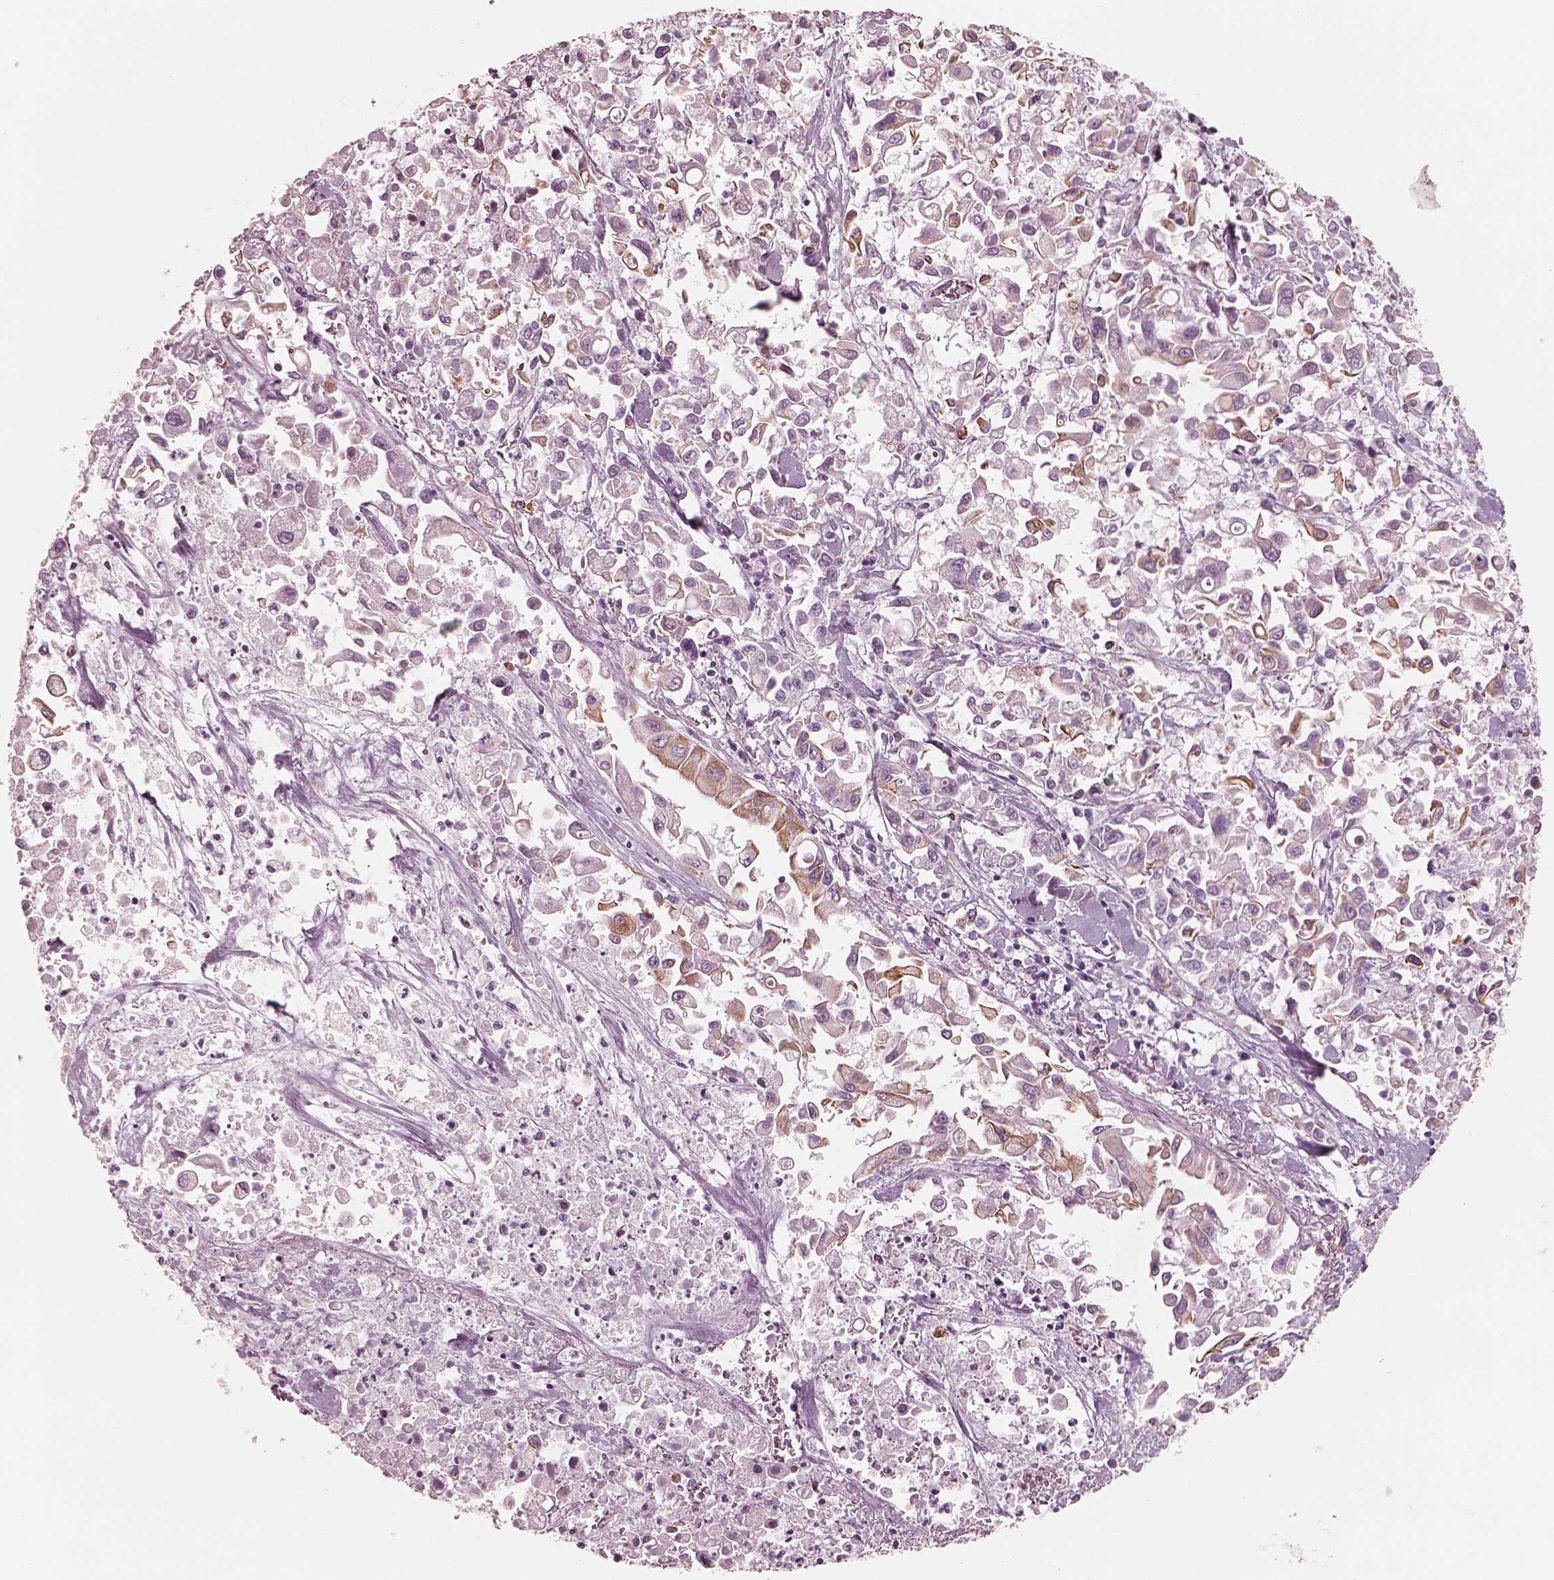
{"staining": {"intensity": "moderate", "quantity": "25%-75%", "location": "cytoplasmic/membranous"}, "tissue": "pancreatic cancer", "cell_type": "Tumor cells", "image_type": "cancer", "snomed": [{"axis": "morphology", "description": "Adenocarcinoma, NOS"}, {"axis": "topography", "description": "Pancreas"}], "caption": "A micrograph of human adenocarcinoma (pancreatic) stained for a protein shows moderate cytoplasmic/membranous brown staining in tumor cells.", "gene": "PON3", "patient": {"sex": "female", "age": 83}}